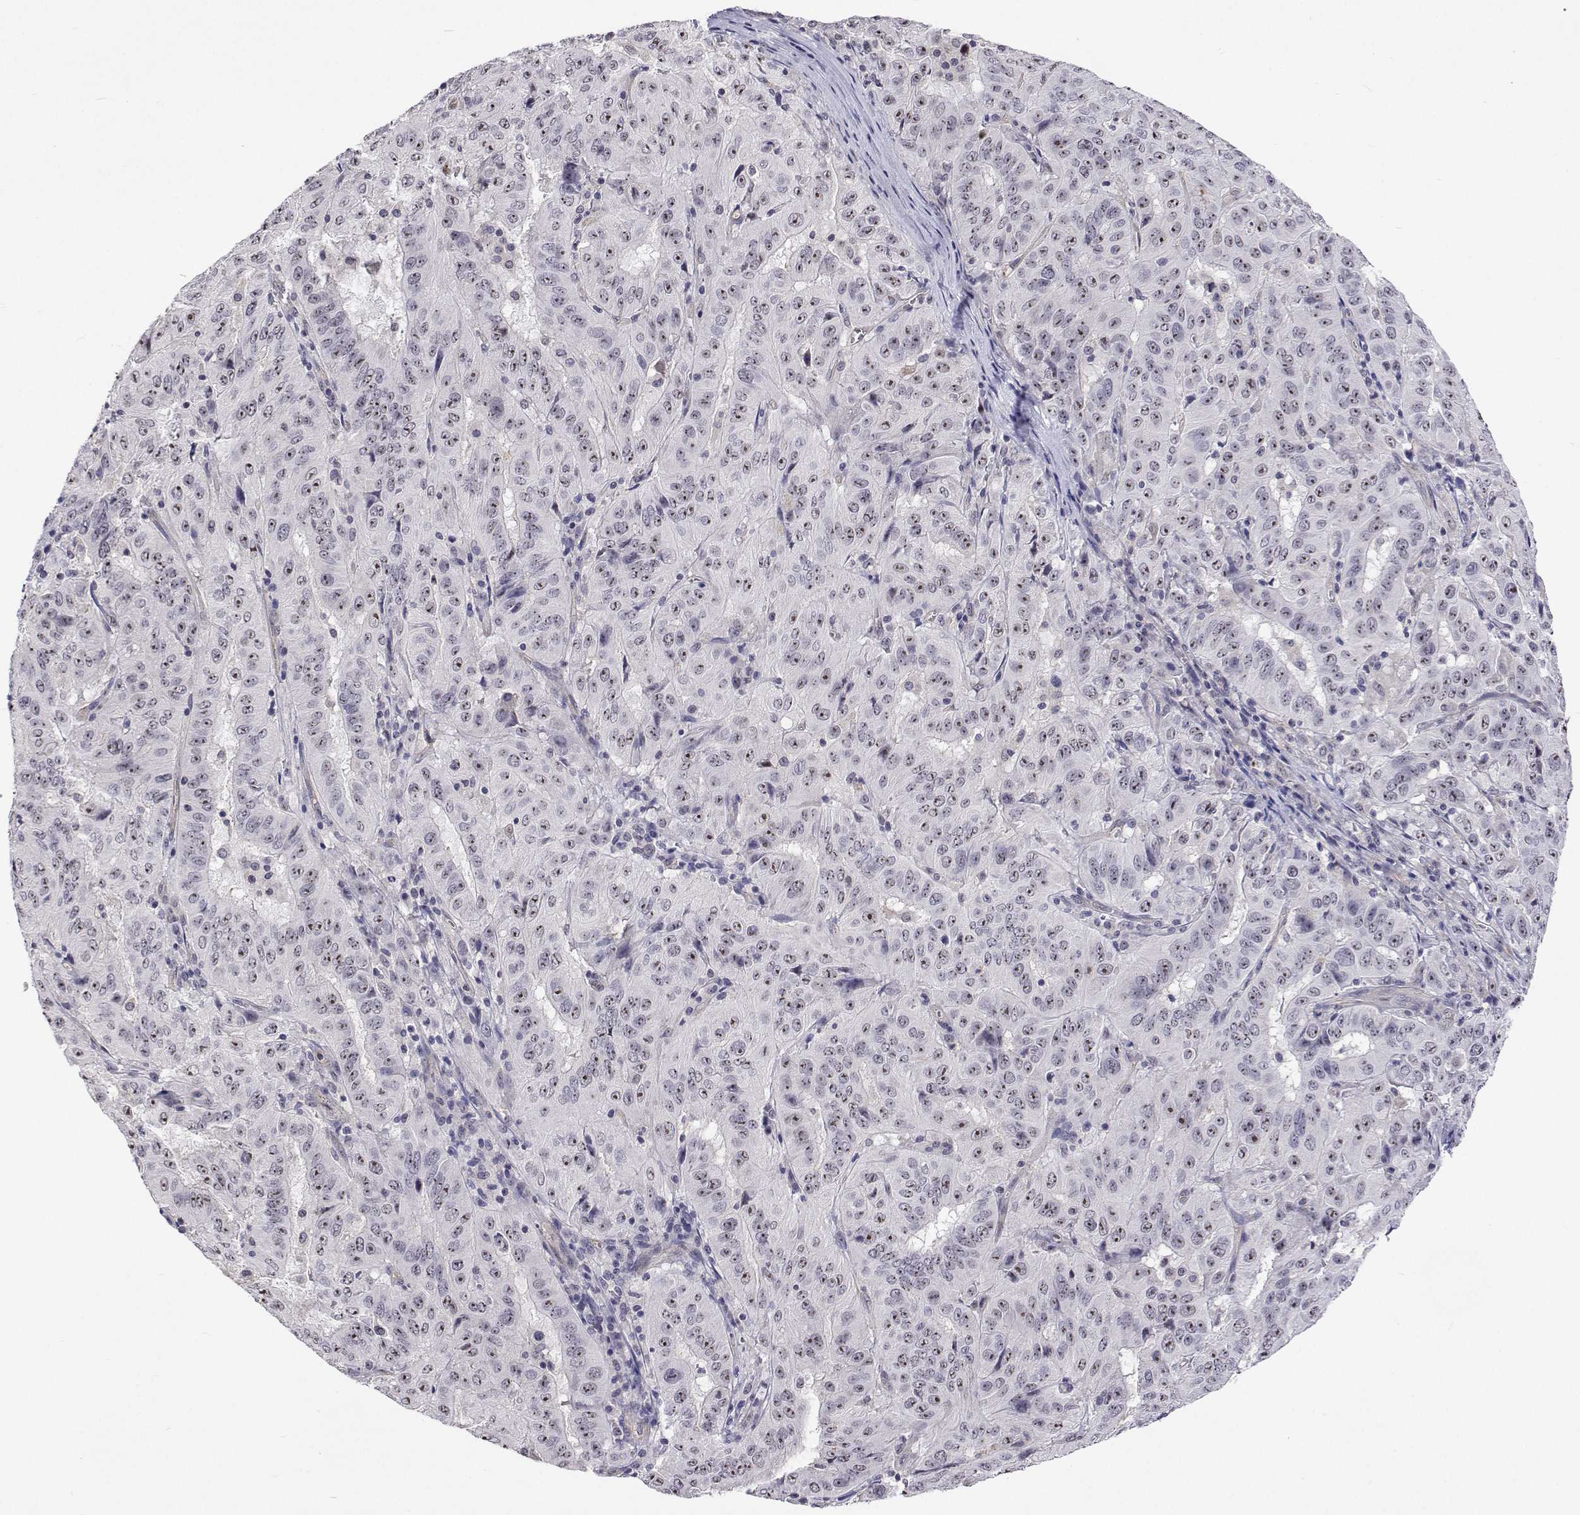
{"staining": {"intensity": "moderate", "quantity": "<25%", "location": "nuclear"}, "tissue": "pancreatic cancer", "cell_type": "Tumor cells", "image_type": "cancer", "snomed": [{"axis": "morphology", "description": "Adenocarcinoma, NOS"}, {"axis": "topography", "description": "Pancreas"}], "caption": "A brown stain labels moderate nuclear positivity of a protein in pancreatic cancer (adenocarcinoma) tumor cells.", "gene": "NHP2", "patient": {"sex": "male", "age": 63}}